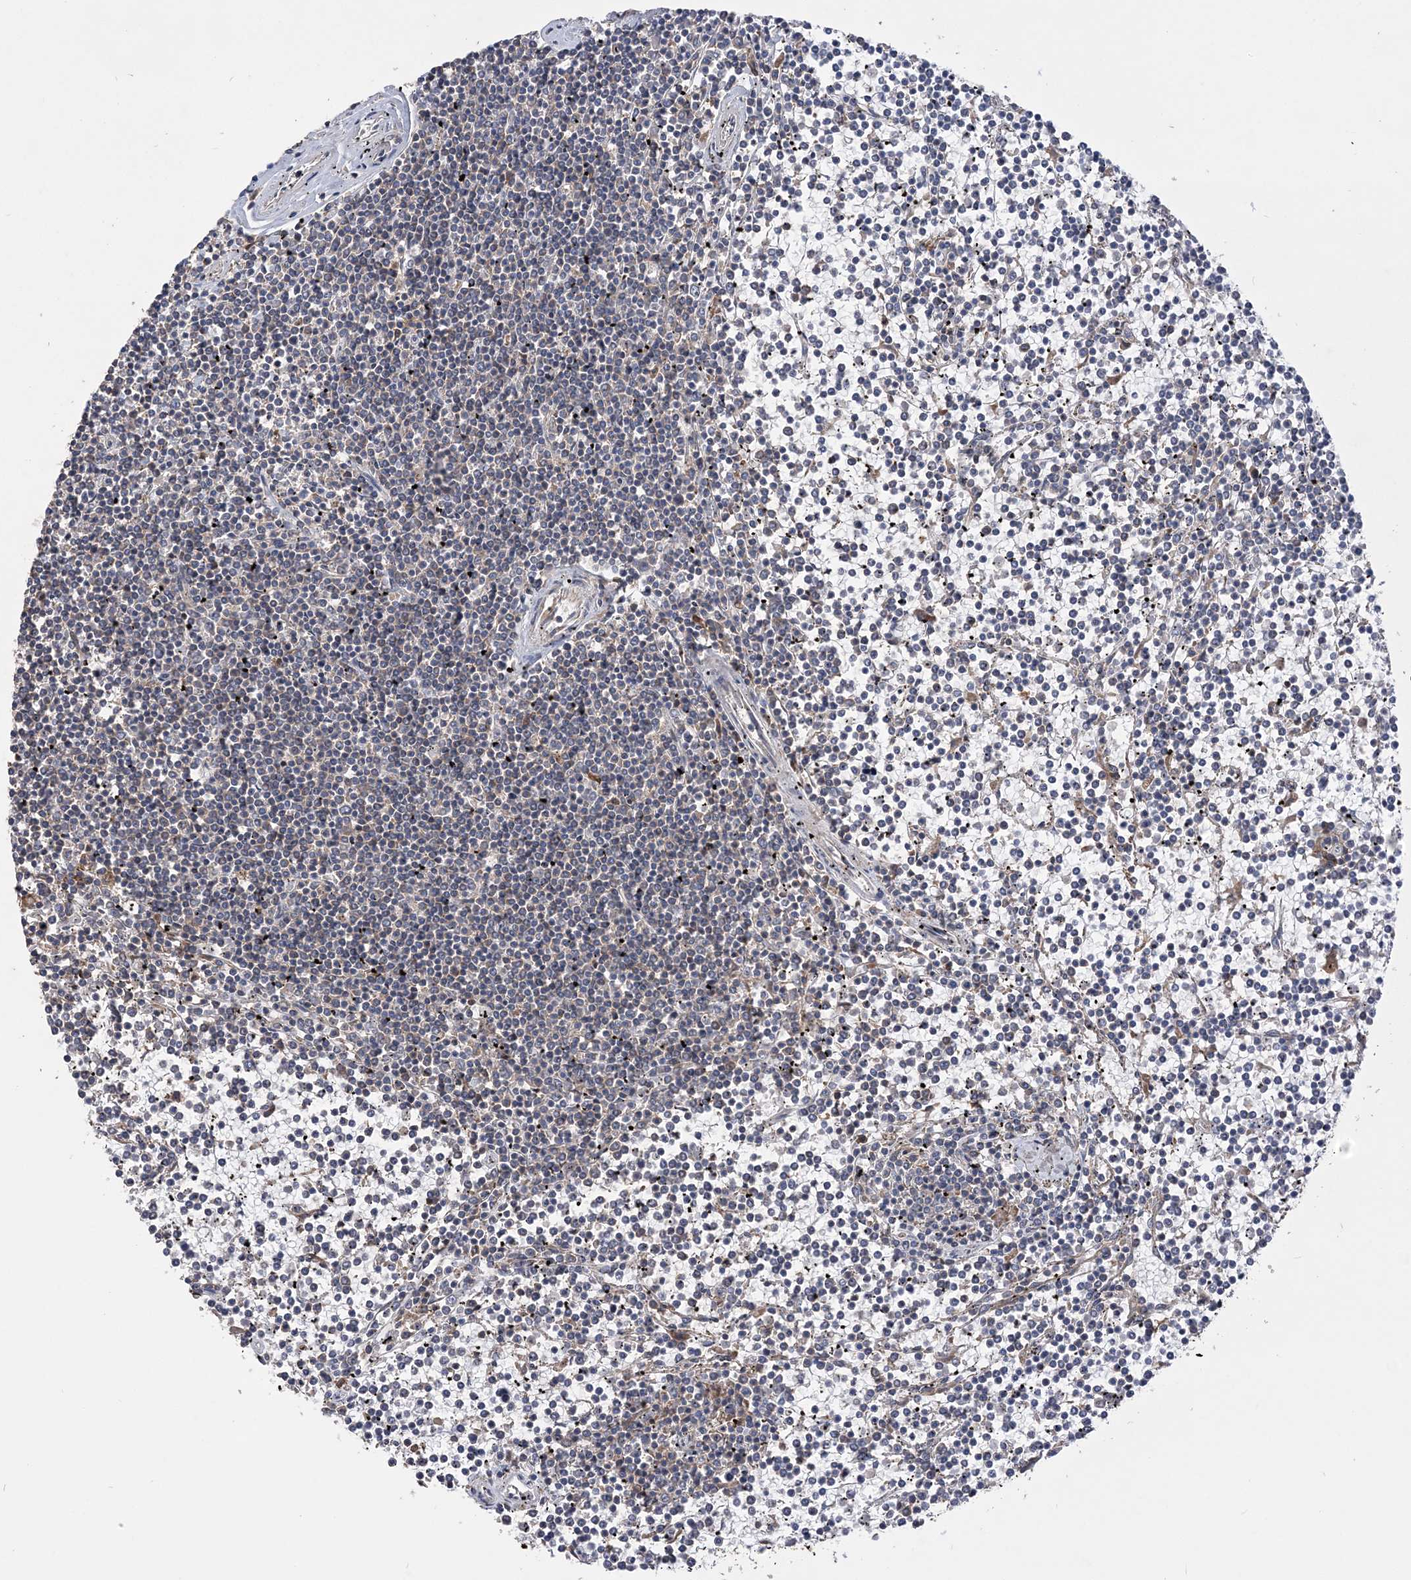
{"staining": {"intensity": "negative", "quantity": "none", "location": "none"}, "tissue": "lymphoma", "cell_type": "Tumor cells", "image_type": "cancer", "snomed": [{"axis": "morphology", "description": "Malignant lymphoma, non-Hodgkin's type, Low grade"}, {"axis": "topography", "description": "Spleen"}], "caption": "There is no significant positivity in tumor cells of lymphoma.", "gene": "SLFN14", "patient": {"sex": "female", "age": 19}}